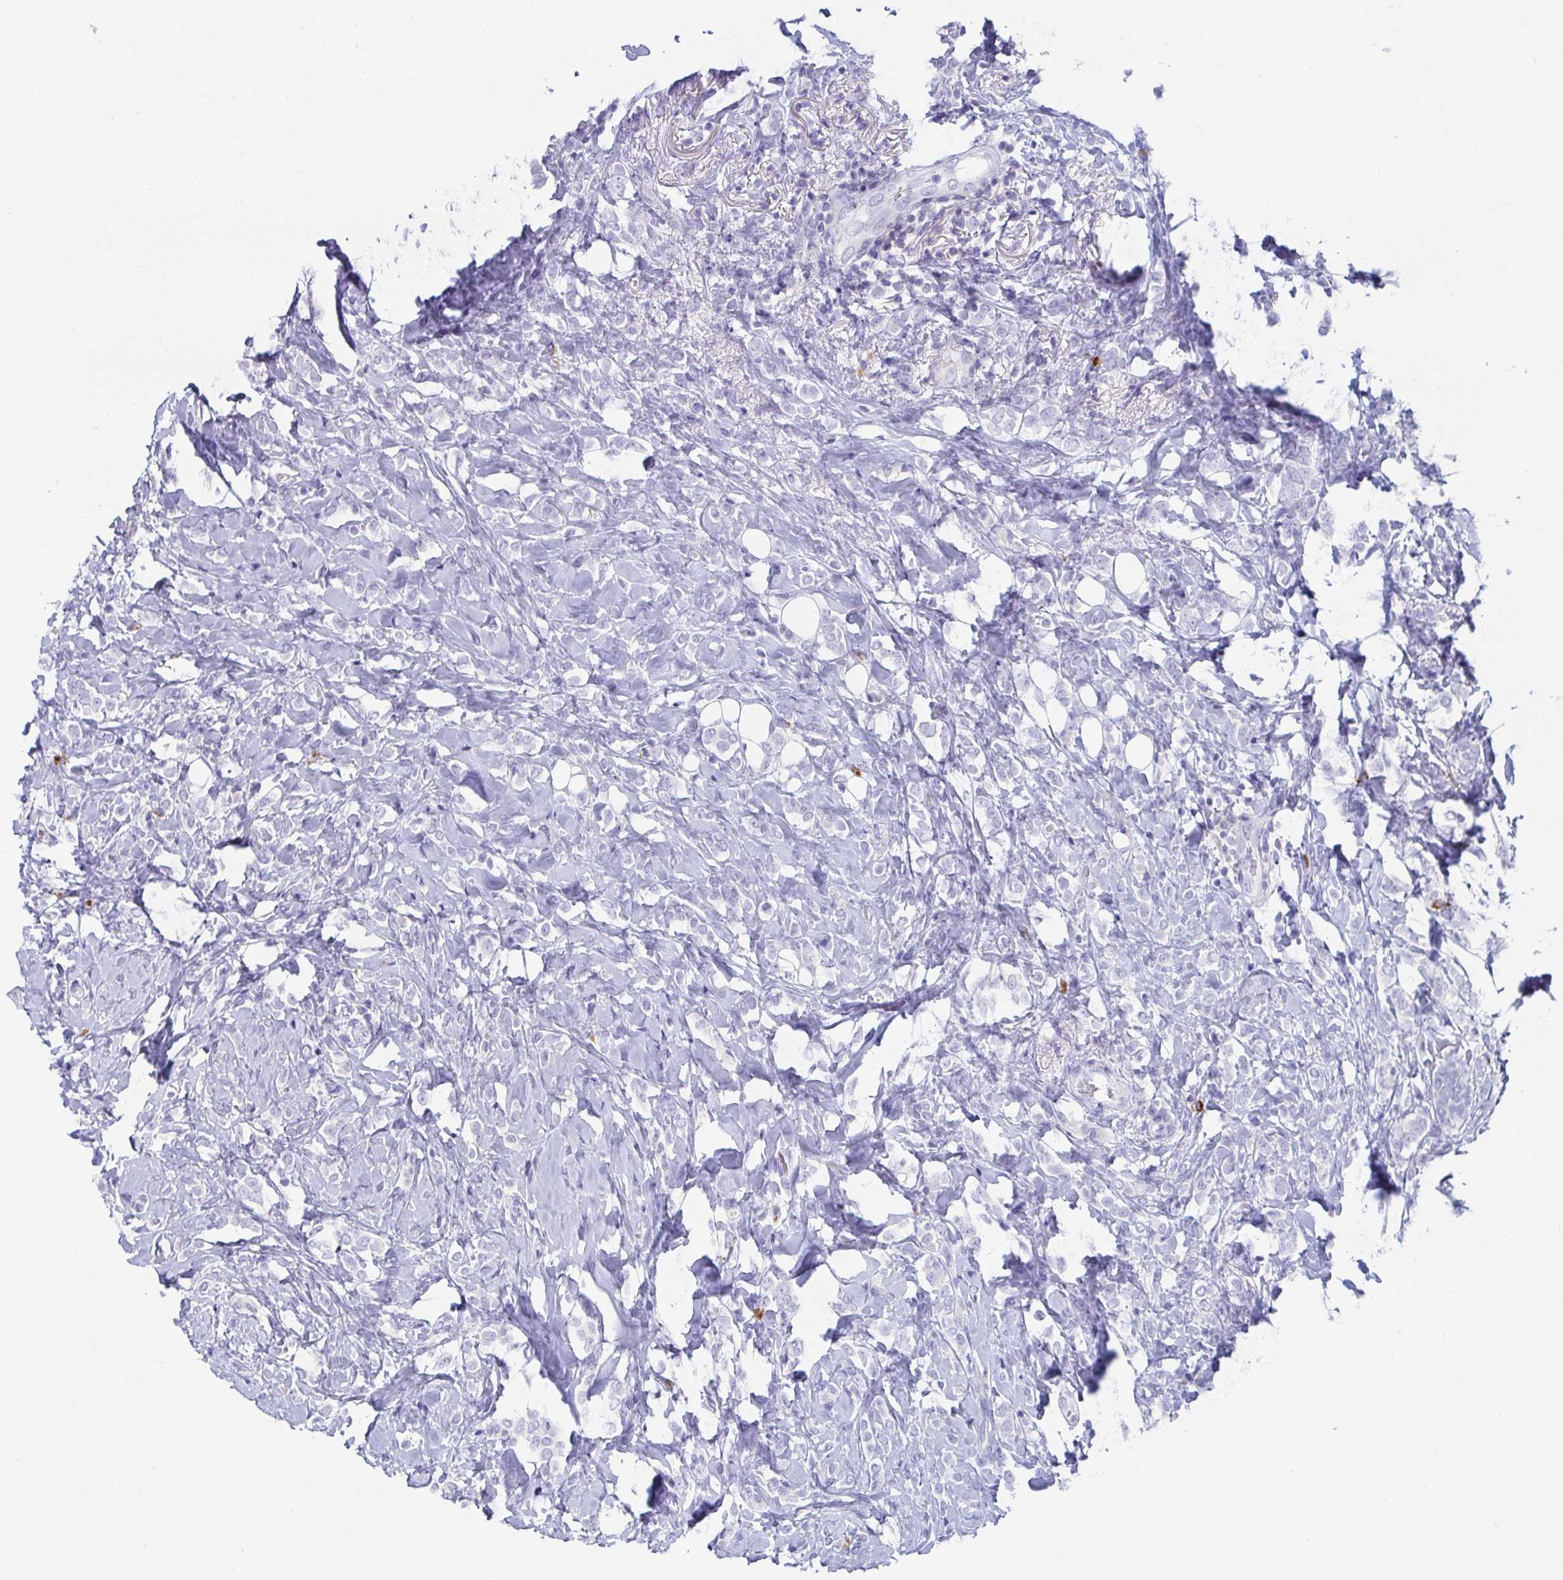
{"staining": {"intensity": "negative", "quantity": "none", "location": "none"}, "tissue": "breast cancer", "cell_type": "Tumor cells", "image_type": "cancer", "snomed": [{"axis": "morphology", "description": "Lobular carcinoma"}, {"axis": "topography", "description": "Breast"}], "caption": "This micrograph is of breast cancer (lobular carcinoma) stained with IHC to label a protein in brown with the nuclei are counter-stained blue. There is no expression in tumor cells.", "gene": "PLA2G1B", "patient": {"sex": "female", "age": 49}}